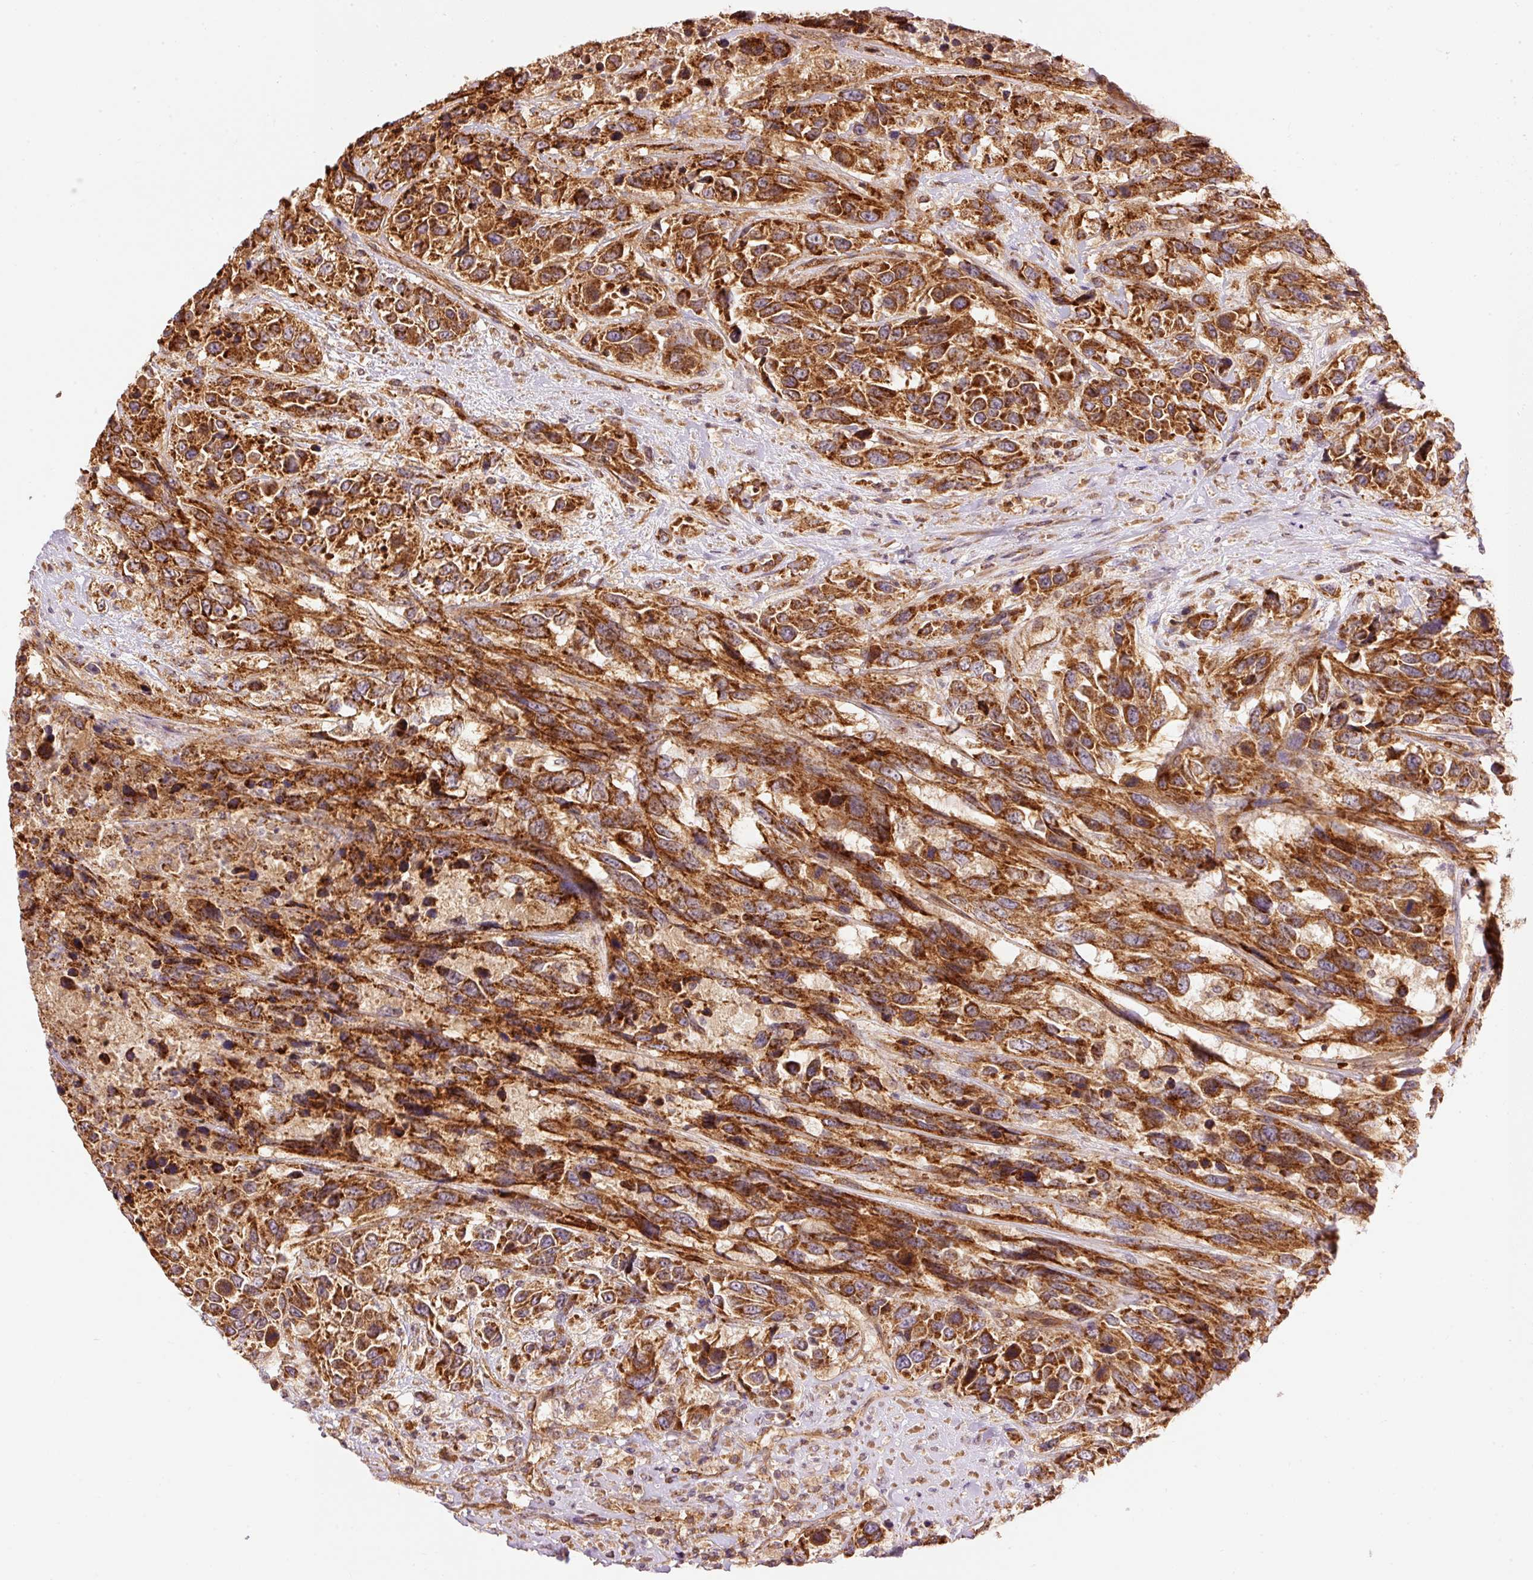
{"staining": {"intensity": "strong", "quantity": ">75%", "location": "cytoplasmic/membranous"}, "tissue": "urothelial cancer", "cell_type": "Tumor cells", "image_type": "cancer", "snomed": [{"axis": "morphology", "description": "Urothelial carcinoma, High grade"}, {"axis": "topography", "description": "Urinary bladder"}], "caption": "IHC (DAB) staining of urothelial cancer exhibits strong cytoplasmic/membranous protein staining in about >75% of tumor cells. The staining was performed using DAB (3,3'-diaminobenzidine), with brown indicating positive protein expression. Nuclei are stained blue with hematoxylin.", "gene": "ADCY4", "patient": {"sex": "female", "age": 70}}